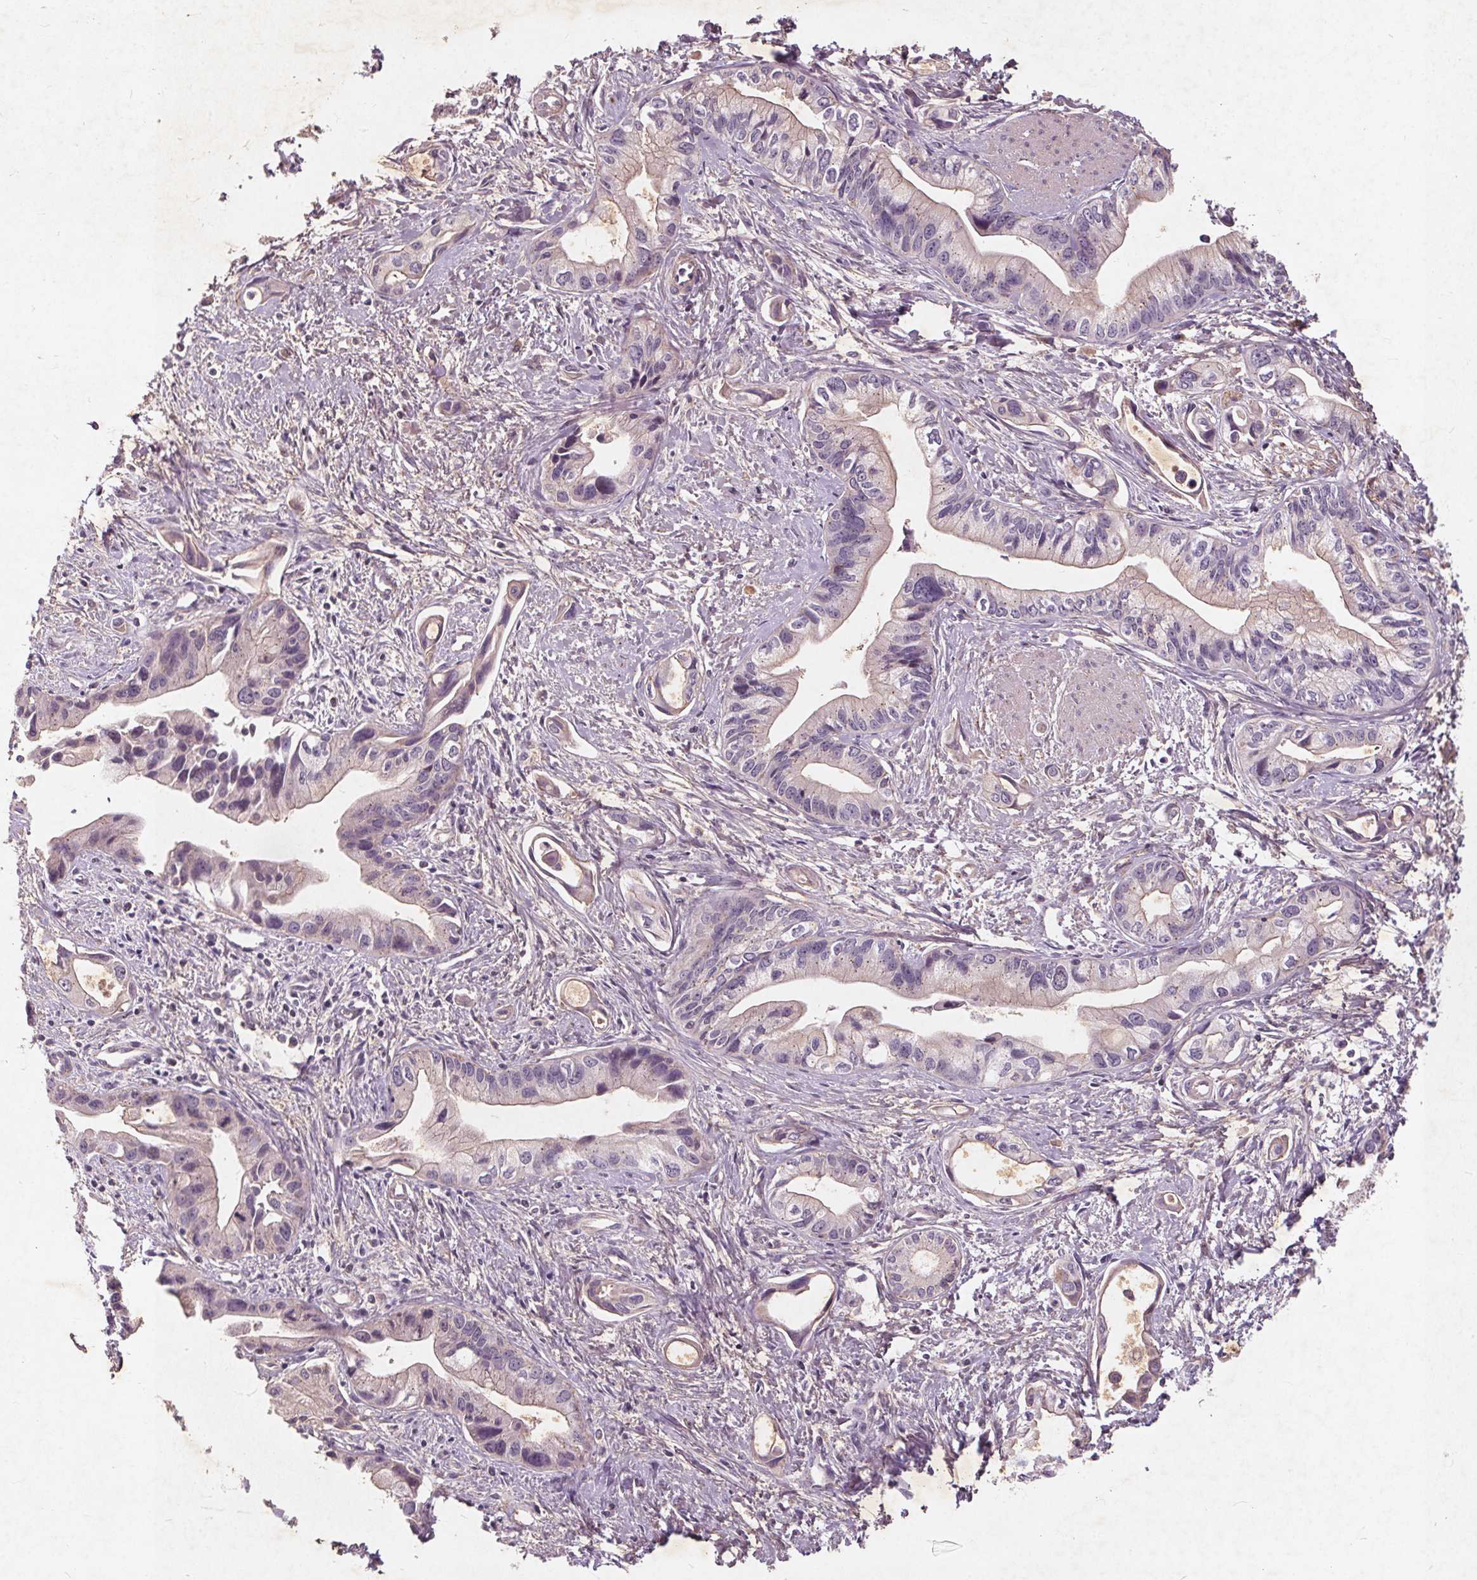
{"staining": {"intensity": "negative", "quantity": "none", "location": "none"}, "tissue": "pancreatic cancer", "cell_type": "Tumor cells", "image_type": "cancer", "snomed": [{"axis": "morphology", "description": "Adenocarcinoma, NOS"}, {"axis": "topography", "description": "Pancreas"}], "caption": "A high-resolution histopathology image shows immunohistochemistry staining of pancreatic cancer, which exhibits no significant staining in tumor cells.", "gene": "CSNK1G2", "patient": {"sex": "female", "age": 61}}